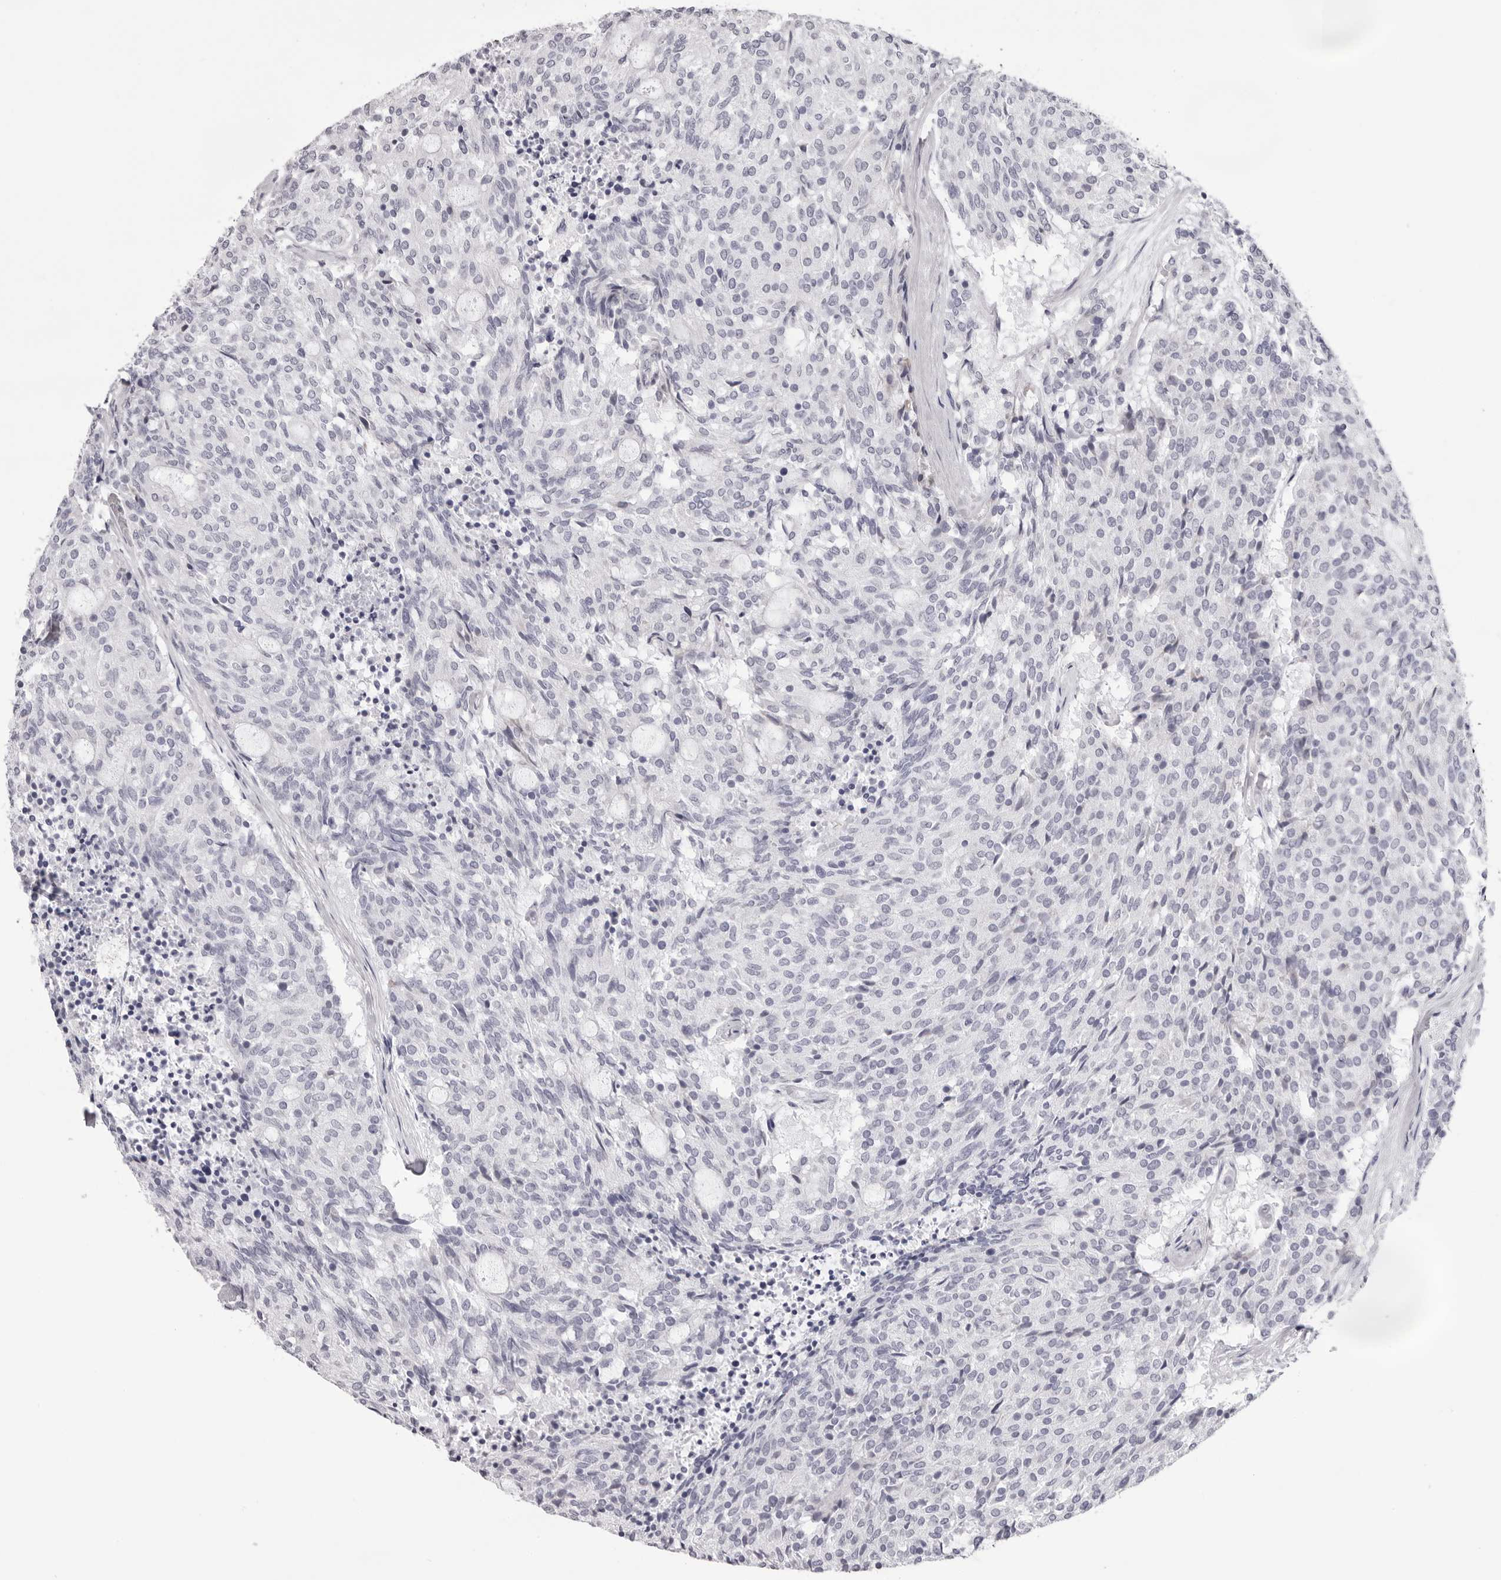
{"staining": {"intensity": "negative", "quantity": "none", "location": "none"}, "tissue": "carcinoid", "cell_type": "Tumor cells", "image_type": "cancer", "snomed": [{"axis": "morphology", "description": "Carcinoid, malignant, NOS"}, {"axis": "topography", "description": "Pancreas"}], "caption": "Immunohistochemistry (IHC) of malignant carcinoid displays no staining in tumor cells.", "gene": "SMIM2", "patient": {"sex": "female", "age": 54}}